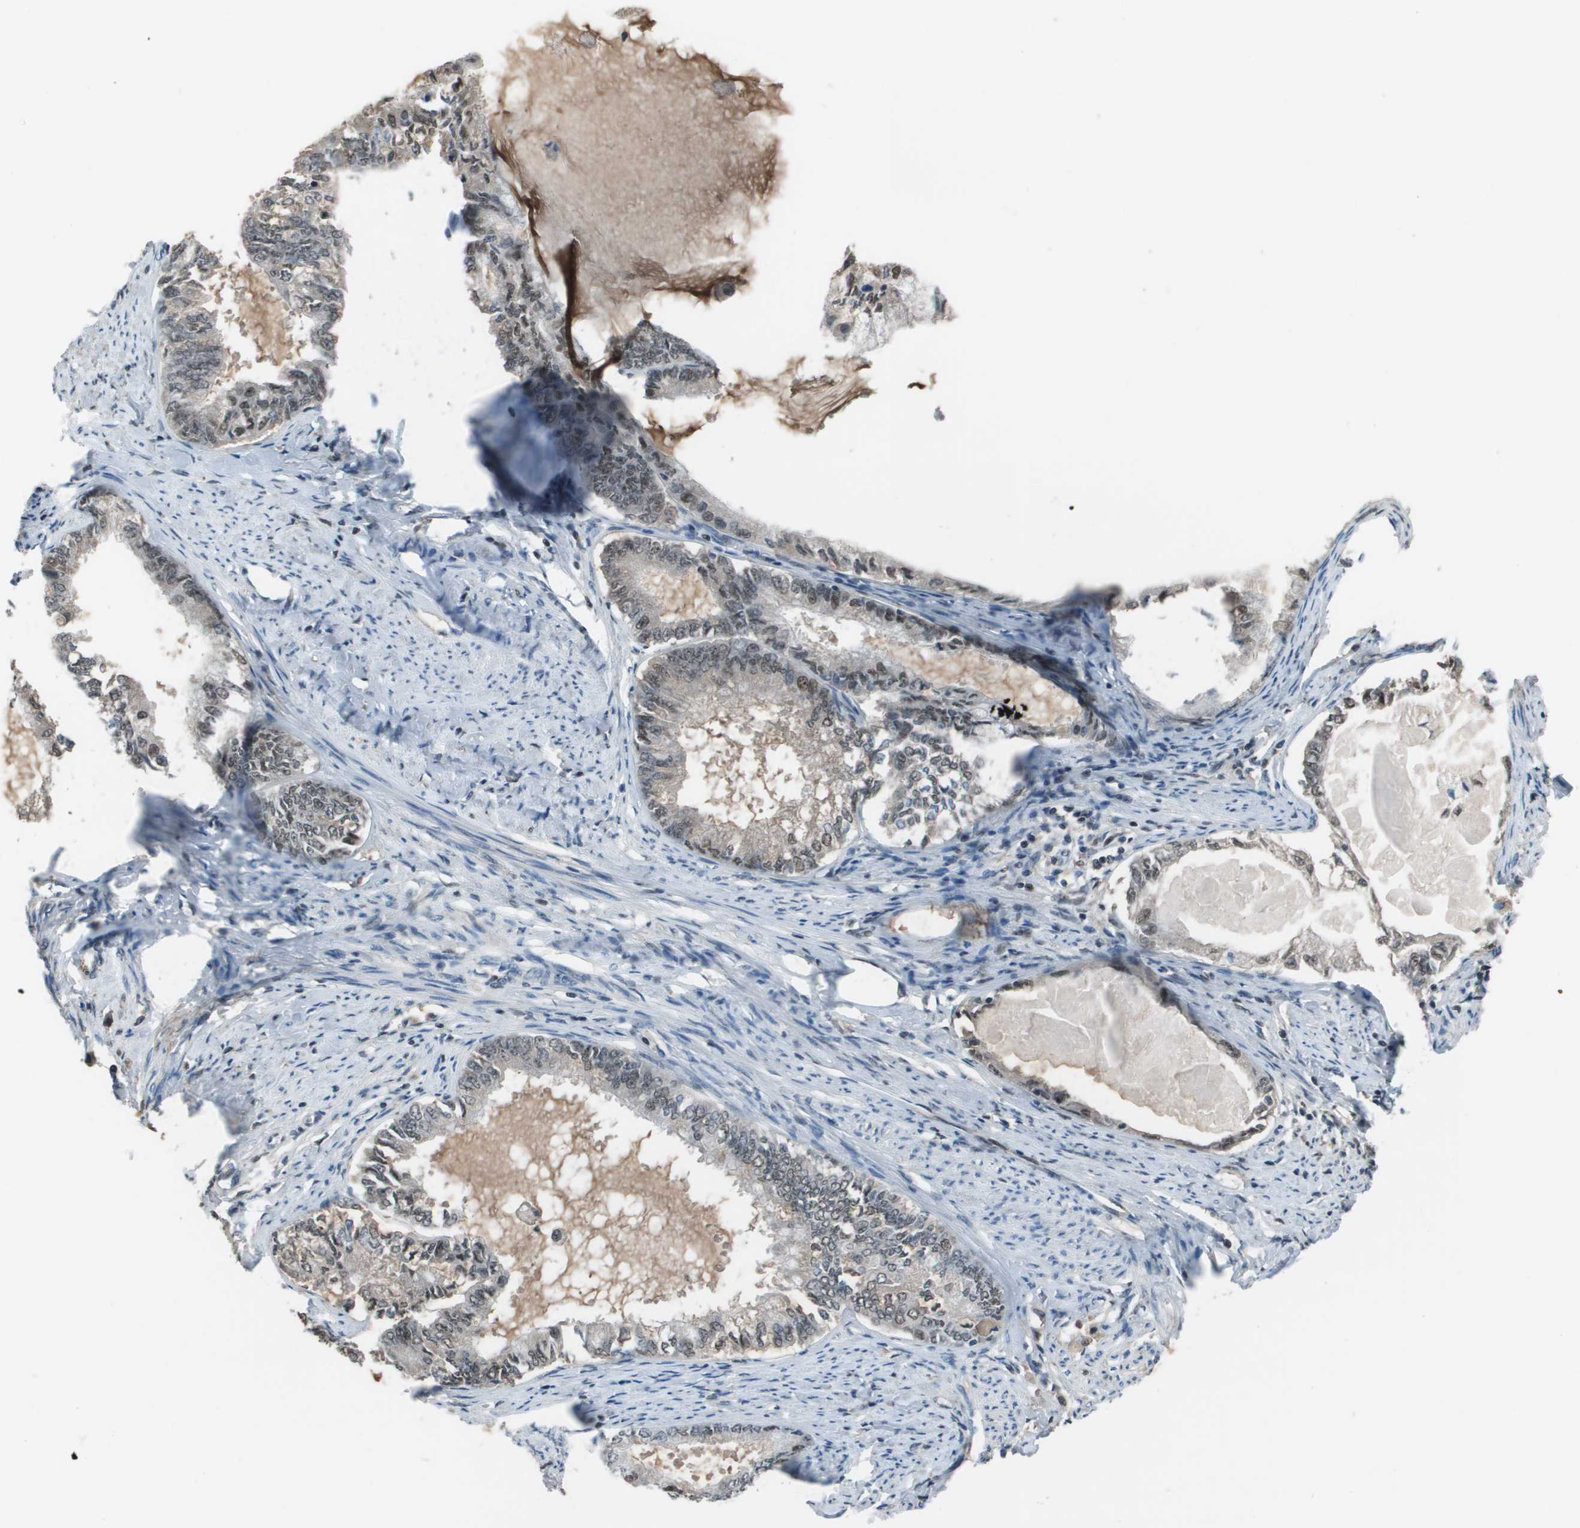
{"staining": {"intensity": "moderate", "quantity": "<25%", "location": "nuclear"}, "tissue": "endometrial cancer", "cell_type": "Tumor cells", "image_type": "cancer", "snomed": [{"axis": "morphology", "description": "Adenocarcinoma, NOS"}, {"axis": "topography", "description": "Endometrium"}], "caption": "An immunohistochemistry (IHC) micrograph of neoplastic tissue is shown. Protein staining in brown shows moderate nuclear positivity in endometrial cancer (adenocarcinoma) within tumor cells. (brown staining indicates protein expression, while blue staining denotes nuclei).", "gene": "THRAP3", "patient": {"sex": "female", "age": 86}}